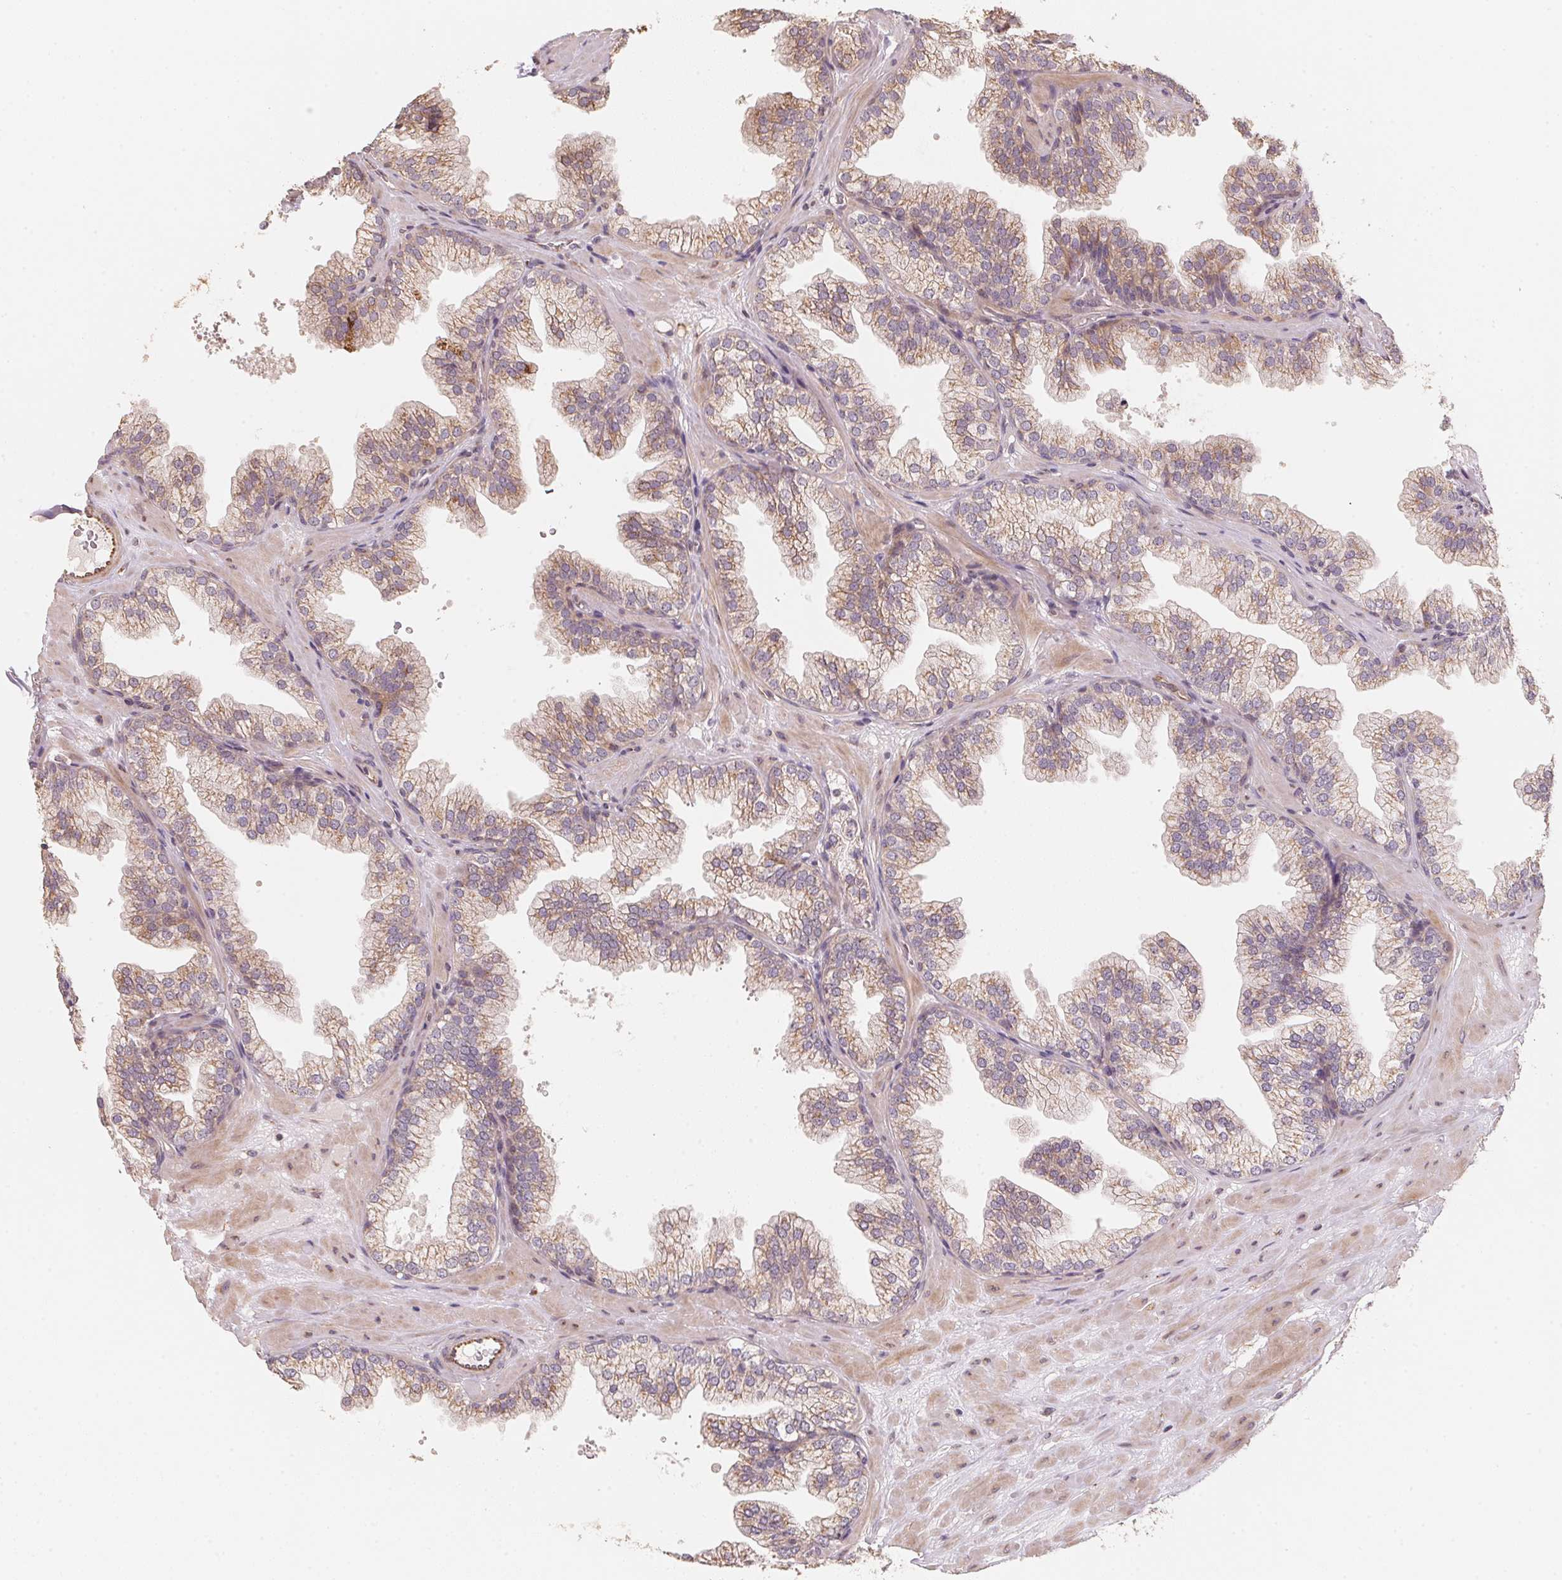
{"staining": {"intensity": "weak", "quantity": "25%-75%", "location": "cytoplasmic/membranous"}, "tissue": "prostate", "cell_type": "Glandular cells", "image_type": "normal", "snomed": [{"axis": "morphology", "description": "Normal tissue, NOS"}, {"axis": "topography", "description": "Prostate"}], "caption": "Weak cytoplasmic/membranous protein staining is identified in about 25%-75% of glandular cells in prostate.", "gene": "TSPAN12", "patient": {"sex": "male", "age": 37}}